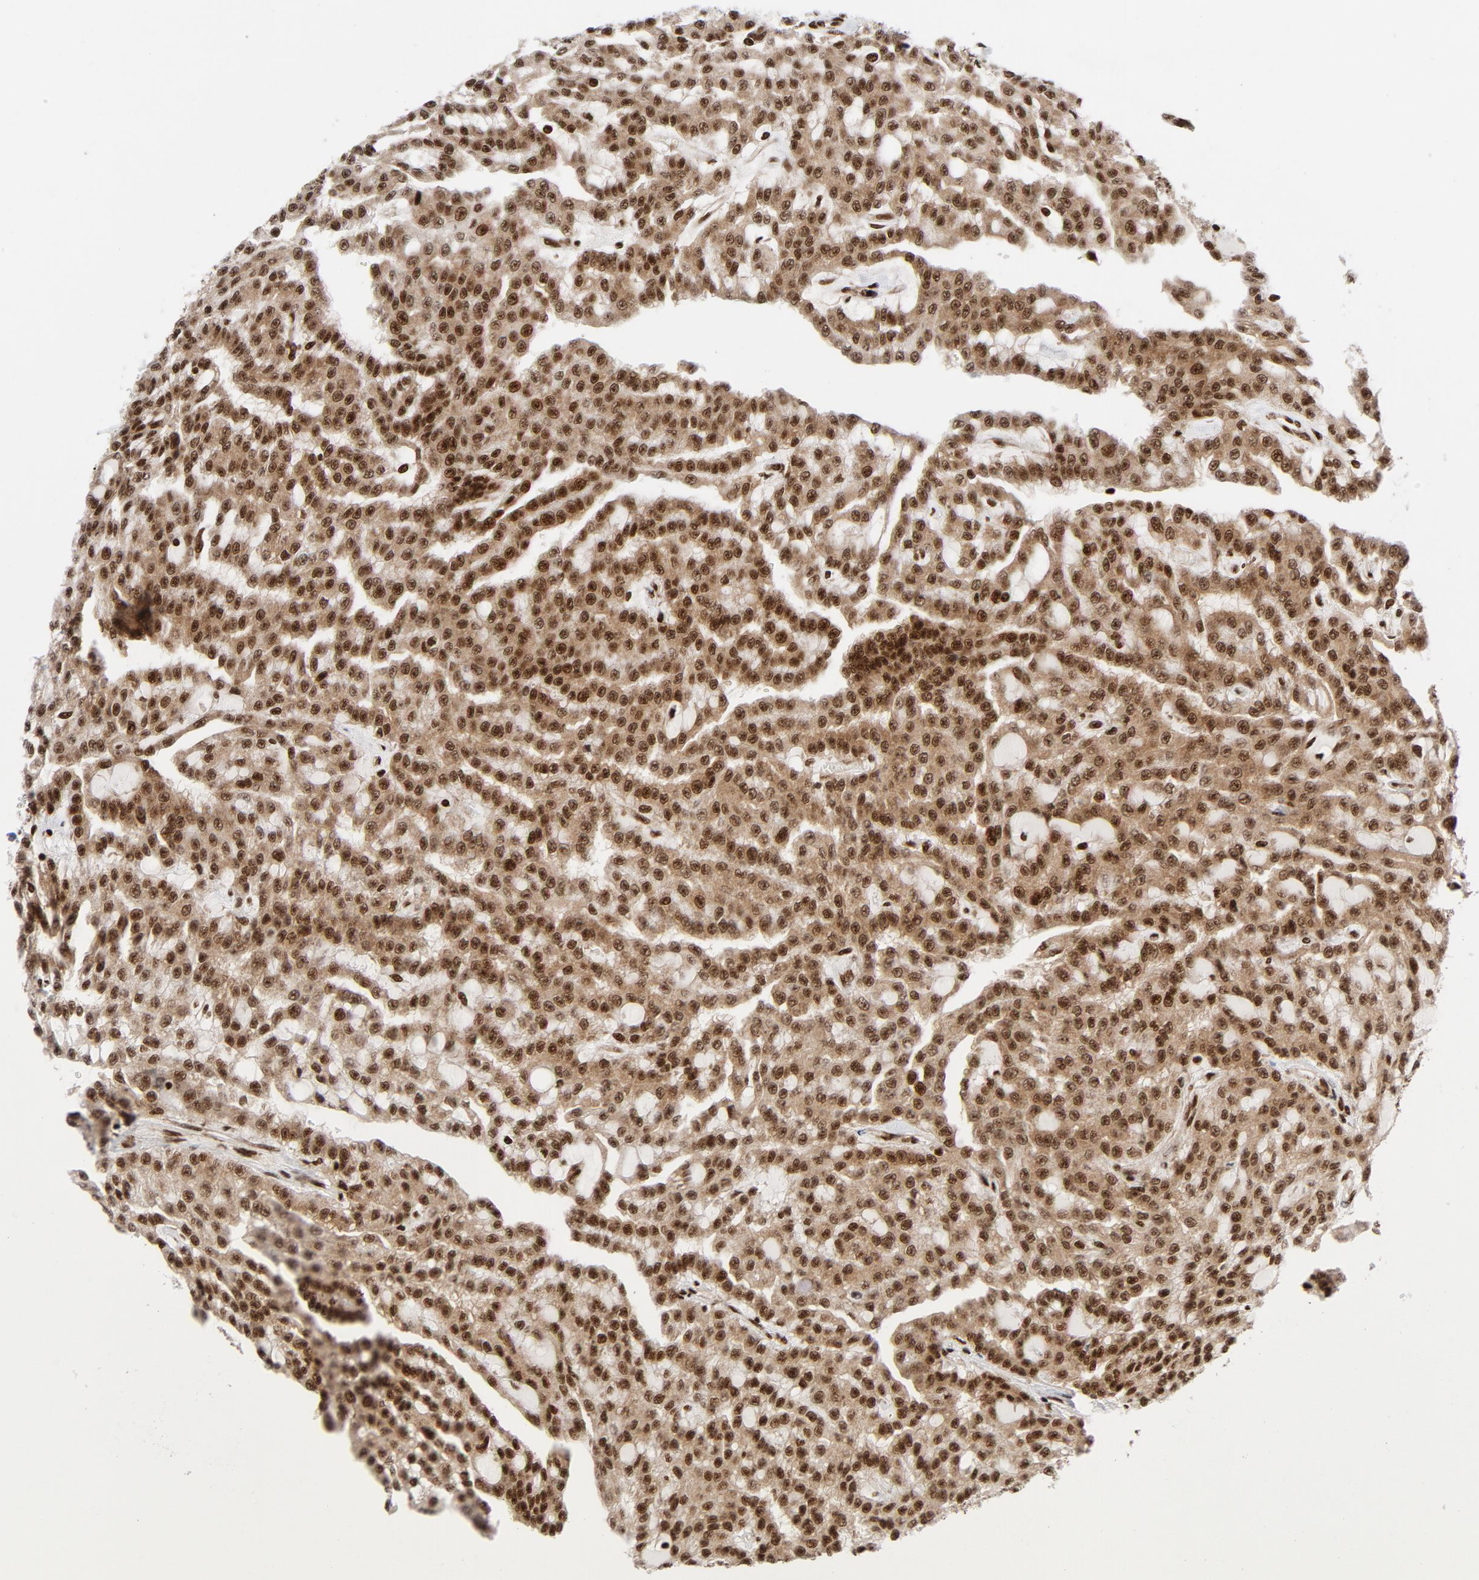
{"staining": {"intensity": "strong", "quantity": ">75%", "location": "nuclear"}, "tissue": "renal cancer", "cell_type": "Tumor cells", "image_type": "cancer", "snomed": [{"axis": "morphology", "description": "Adenocarcinoma, NOS"}, {"axis": "topography", "description": "Kidney"}], "caption": "Brown immunohistochemical staining in renal cancer reveals strong nuclear staining in about >75% of tumor cells.", "gene": "NFYB", "patient": {"sex": "male", "age": 63}}